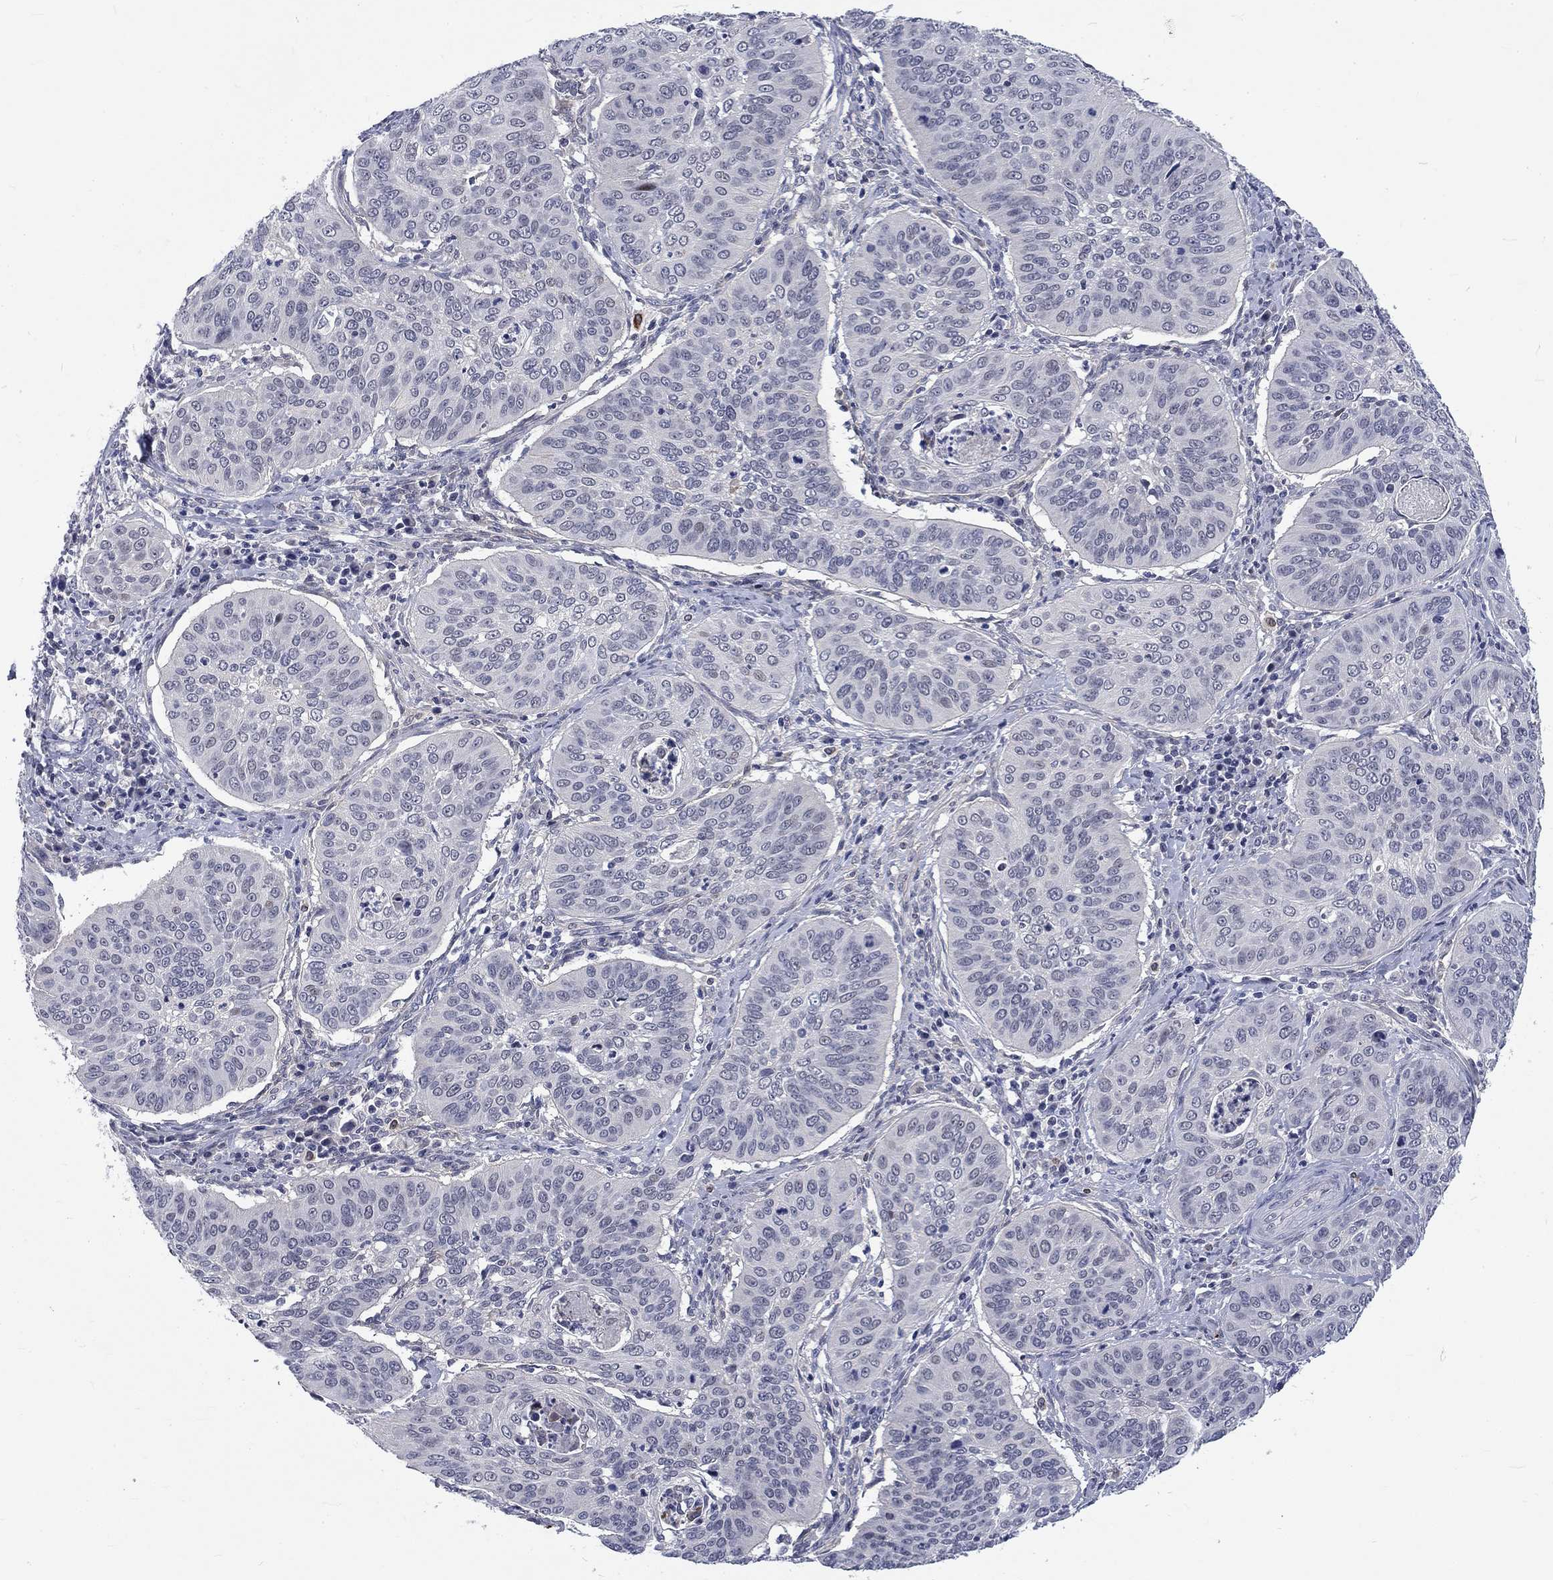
{"staining": {"intensity": "negative", "quantity": "none", "location": "none"}, "tissue": "cervical cancer", "cell_type": "Tumor cells", "image_type": "cancer", "snomed": [{"axis": "morphology", "description": "Normal tissue, NOS"}, {"axis": "morphology", "description": "Squamous cell carcinoma, NOS"}, {"axis": "topography", "description": "Cervix"}], "caption": "This histopathology image is of squamous cell carcinoma (cervical) stained with immunohistochemistry to label a protein in brown with the nuclei are counter-stained blue. There is no positivity in tumor cells. (IHC, brightfield microscopy, high magnification).", "gene": "PHKA1", "patient": {"sex": "female", "age": 39}}